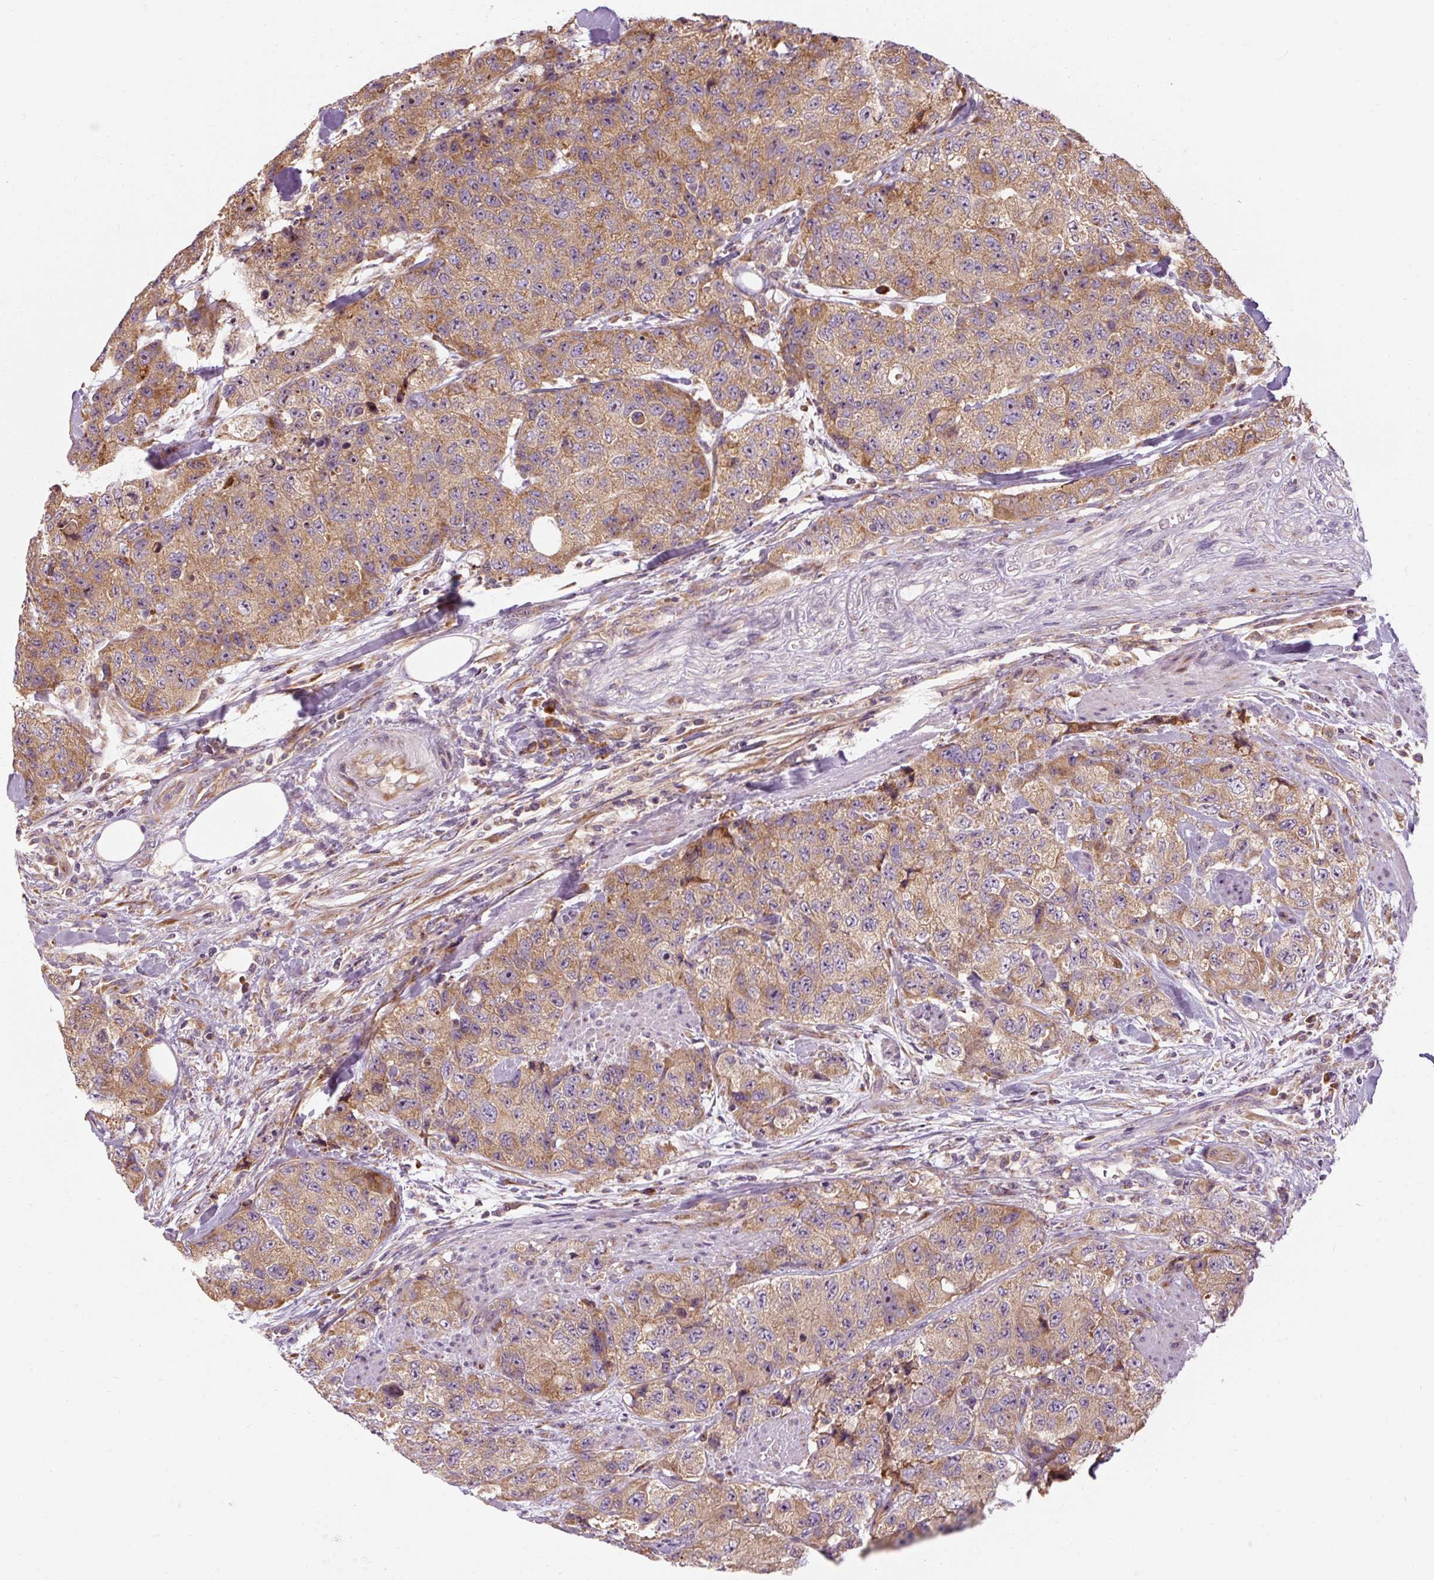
{"staining": {"intensity": "moderate", "quantity": ">75%", "location": "cytoplasmic/membranous"}, "tissue": "urothelial cancer", "cell_type": "Tumor cells", "image_type": "cancer", "snomed": [{"axis": "morphology", "description": "Urothelial carcinoma, High grade"}, {"axis": "topography", "description": "Urinary bladder"}], "caption": "High-grade urothelial carcinoma was stained to show a protein in brown. There is medium levels of moderate cytoplasmic/membranous expression in approximately >75% of tumor cells. (DAB IHC, brown staining for protein, blue staining for nuclei).", "gene": "PRSS48", "patient": {"sex": "female", "age": 78}}